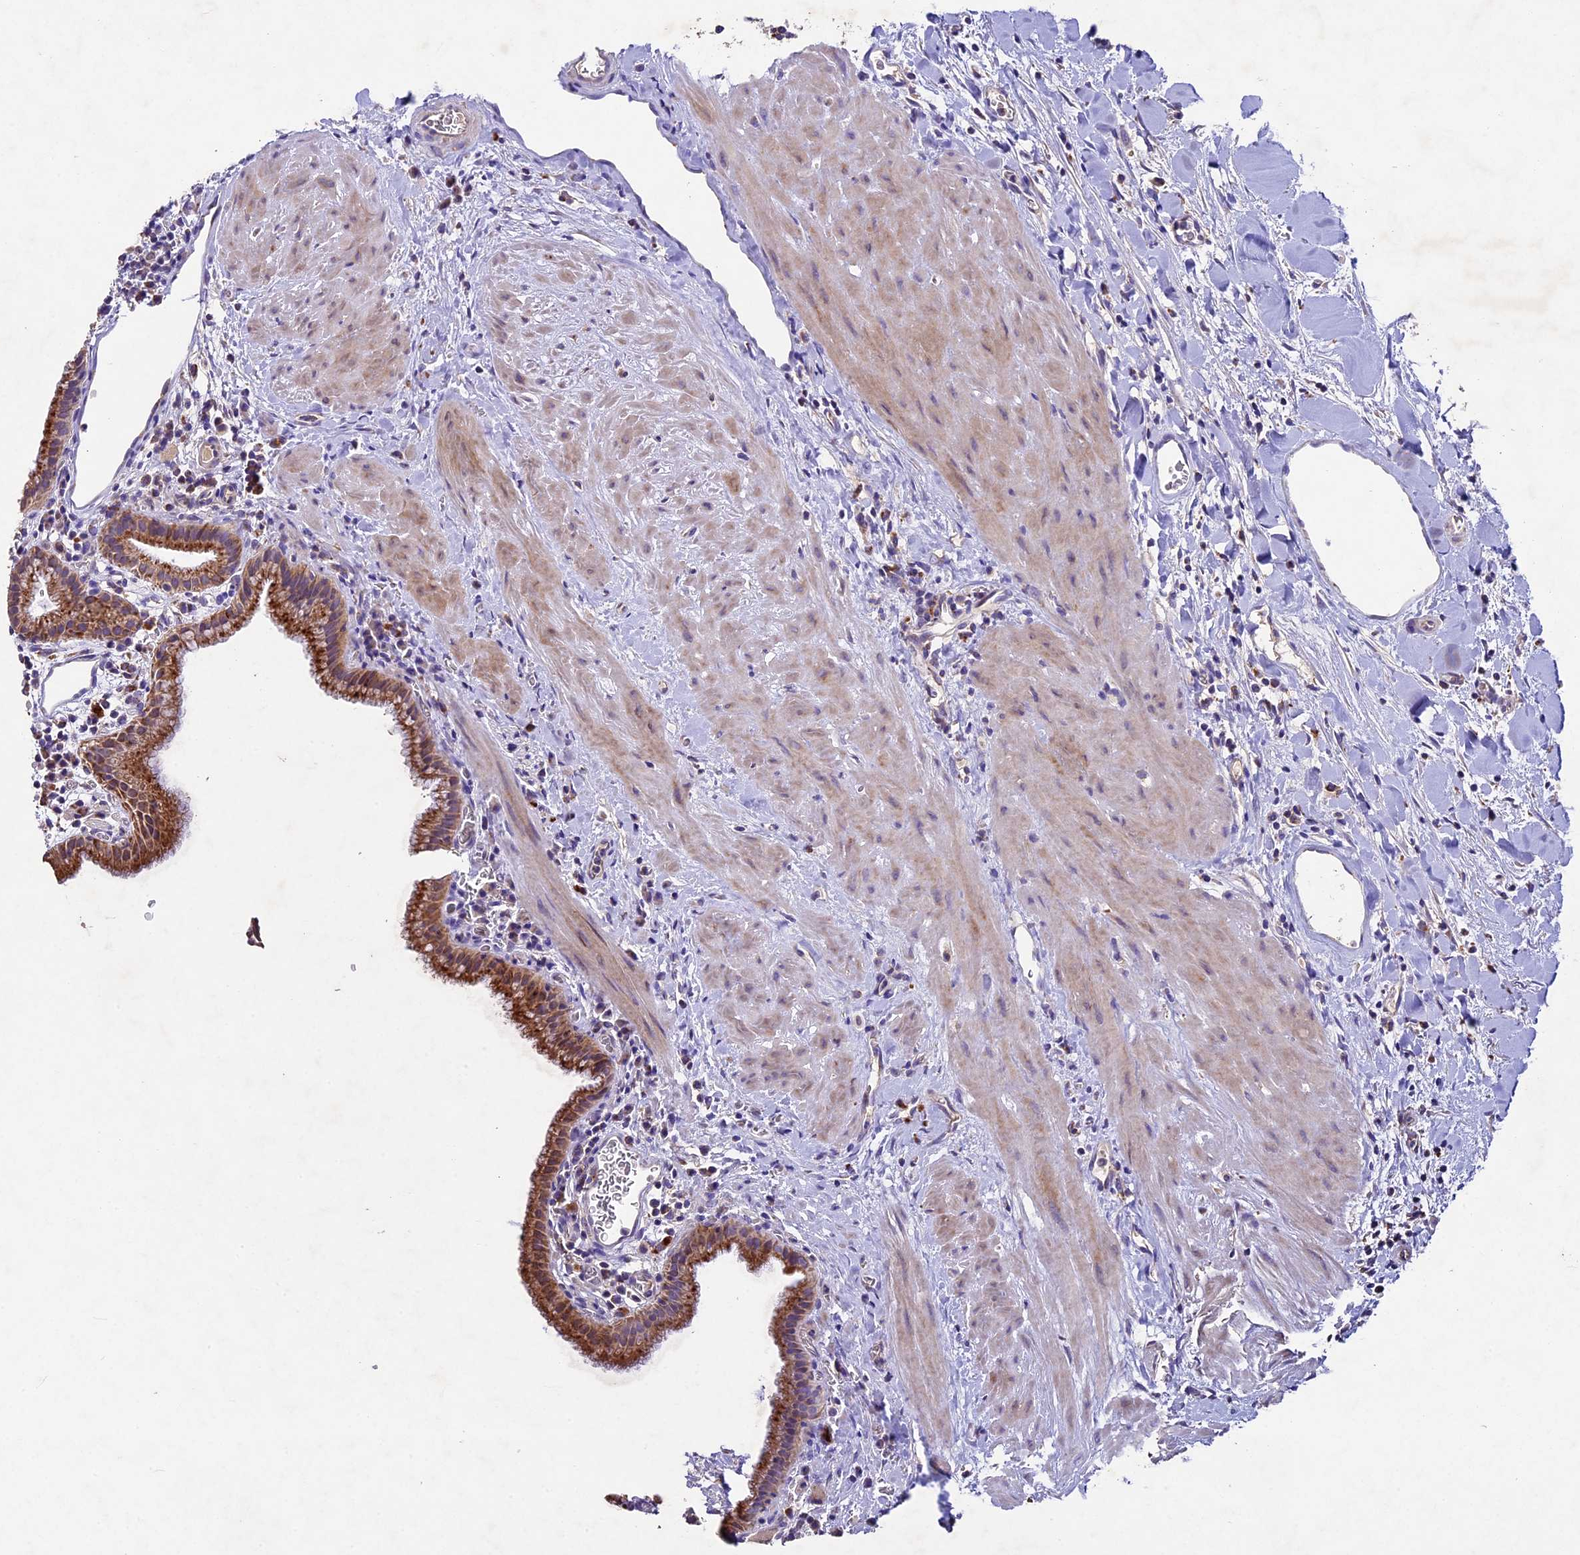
{"staining": {"intensity": "moderate", "quantity": ">75%", "location": "cytoplasmic/membranous"}, "tissue": "gallbladder", "cell_type": "Glandular cells", "image_type": "normal", "snomed": [{"axis": "morphology", "description": "Normal tissue, NOS"}, {"axis": "topography", "description": "Gallbladder"}], "caption": "About >75% of glandular cells in unremarkable human gallbladder display moderate cytoplasmic/membranous protein expression as visualized by brown immunohistochemical staining.", "gene": "PMPCB", "patient": {"sex": "male", "age": 78}}